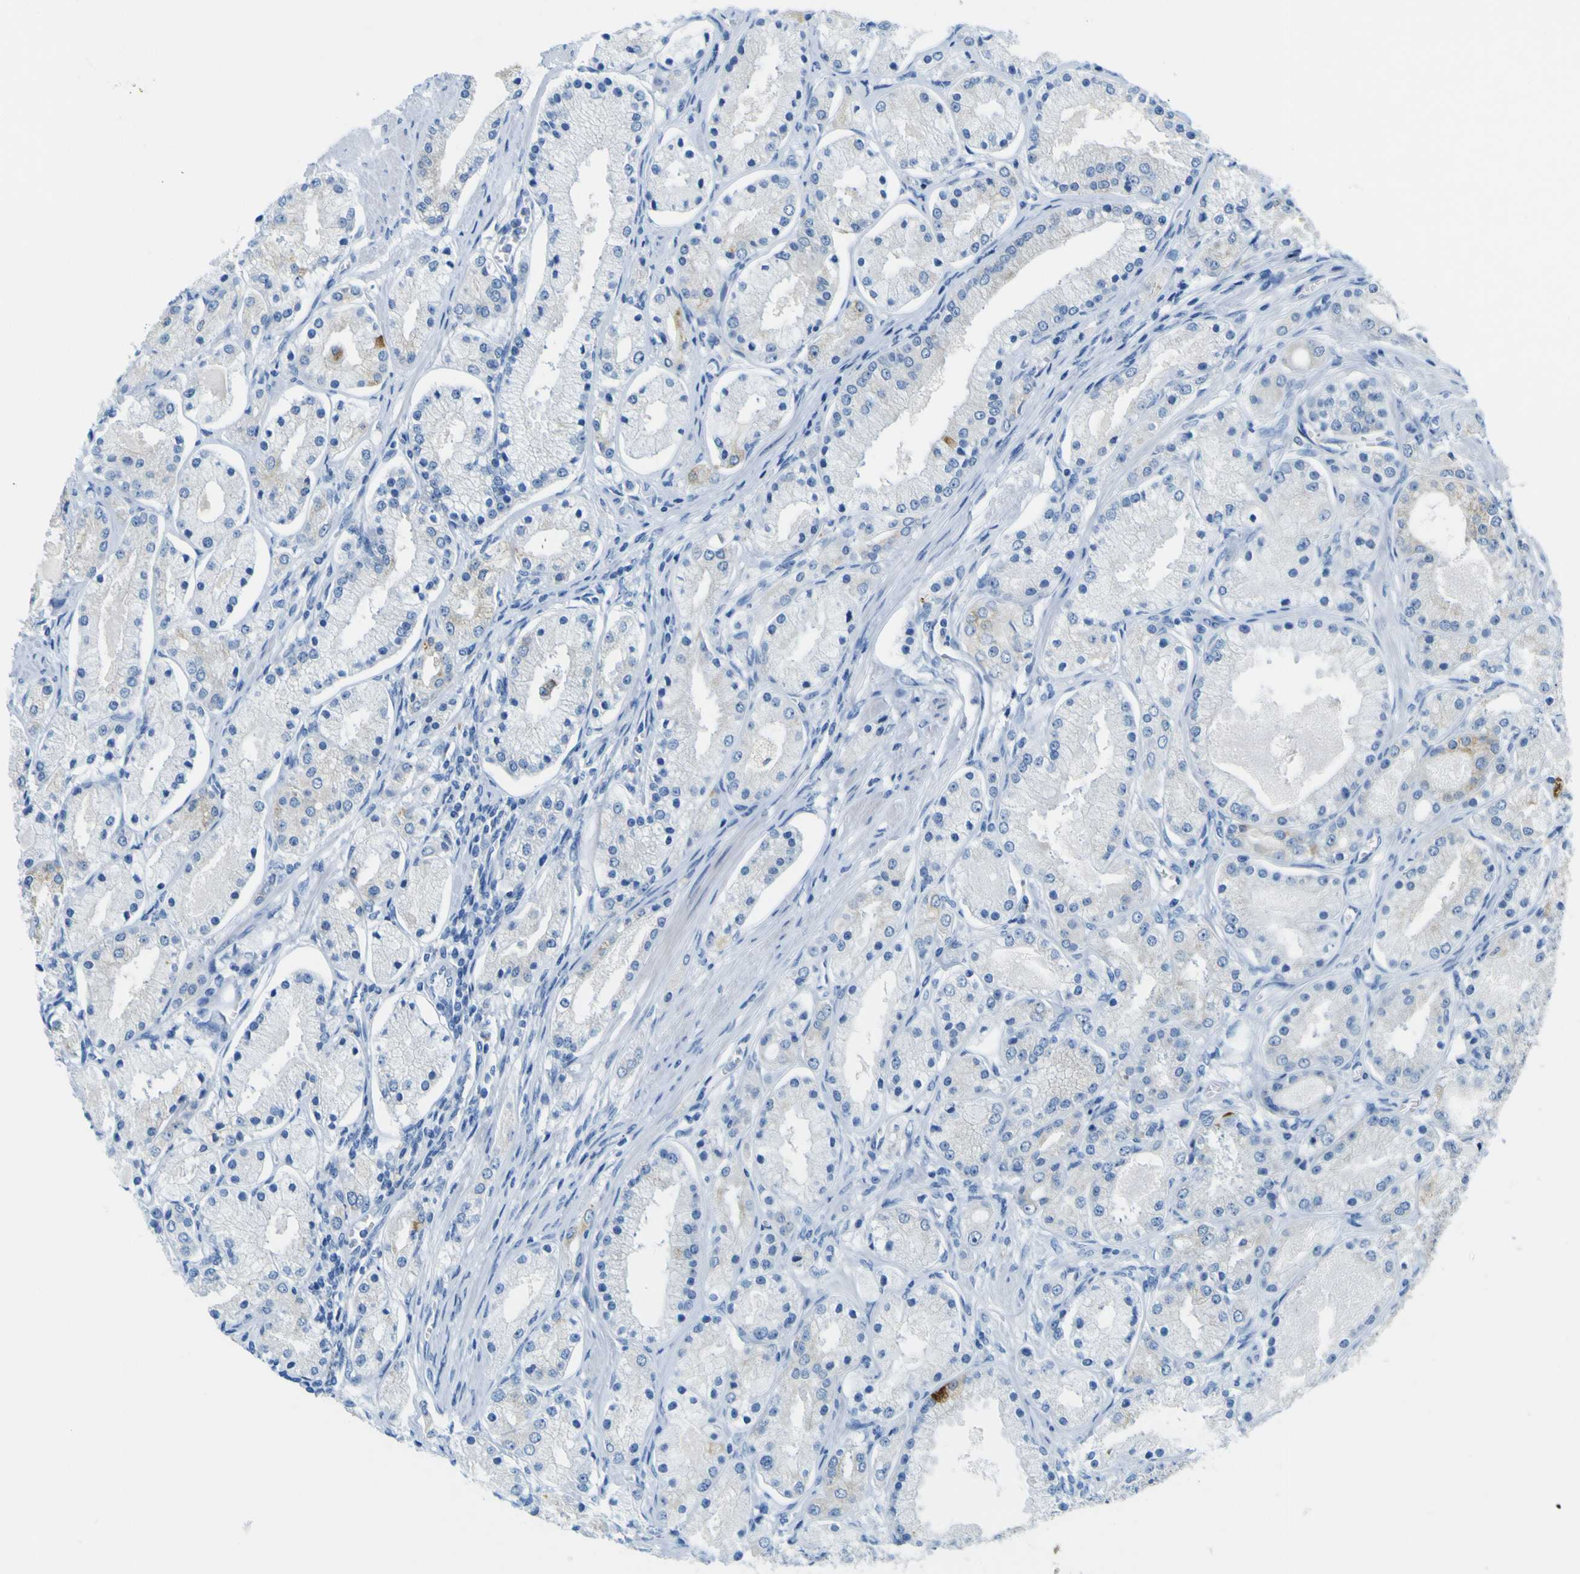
{"staining": {"intensity": "negative", "quantity": "none", "location": "none"}, "tissue": "prostate cancer", "cell_type": "Tumor cells", "image_type": "cancer", "snomed": [{"axis": "morphology", "description": "Adenocarcinoma, High grade"}, {"axis": "topography", "description": "Prostate"}], "caption": "Human prostate cancer (high-grade adenocarcinoma) stained for a protein using IHC shows no staining in tumor cells.", "gene": "ACSL1", "patient": {"sex": "male", "age": 66}}